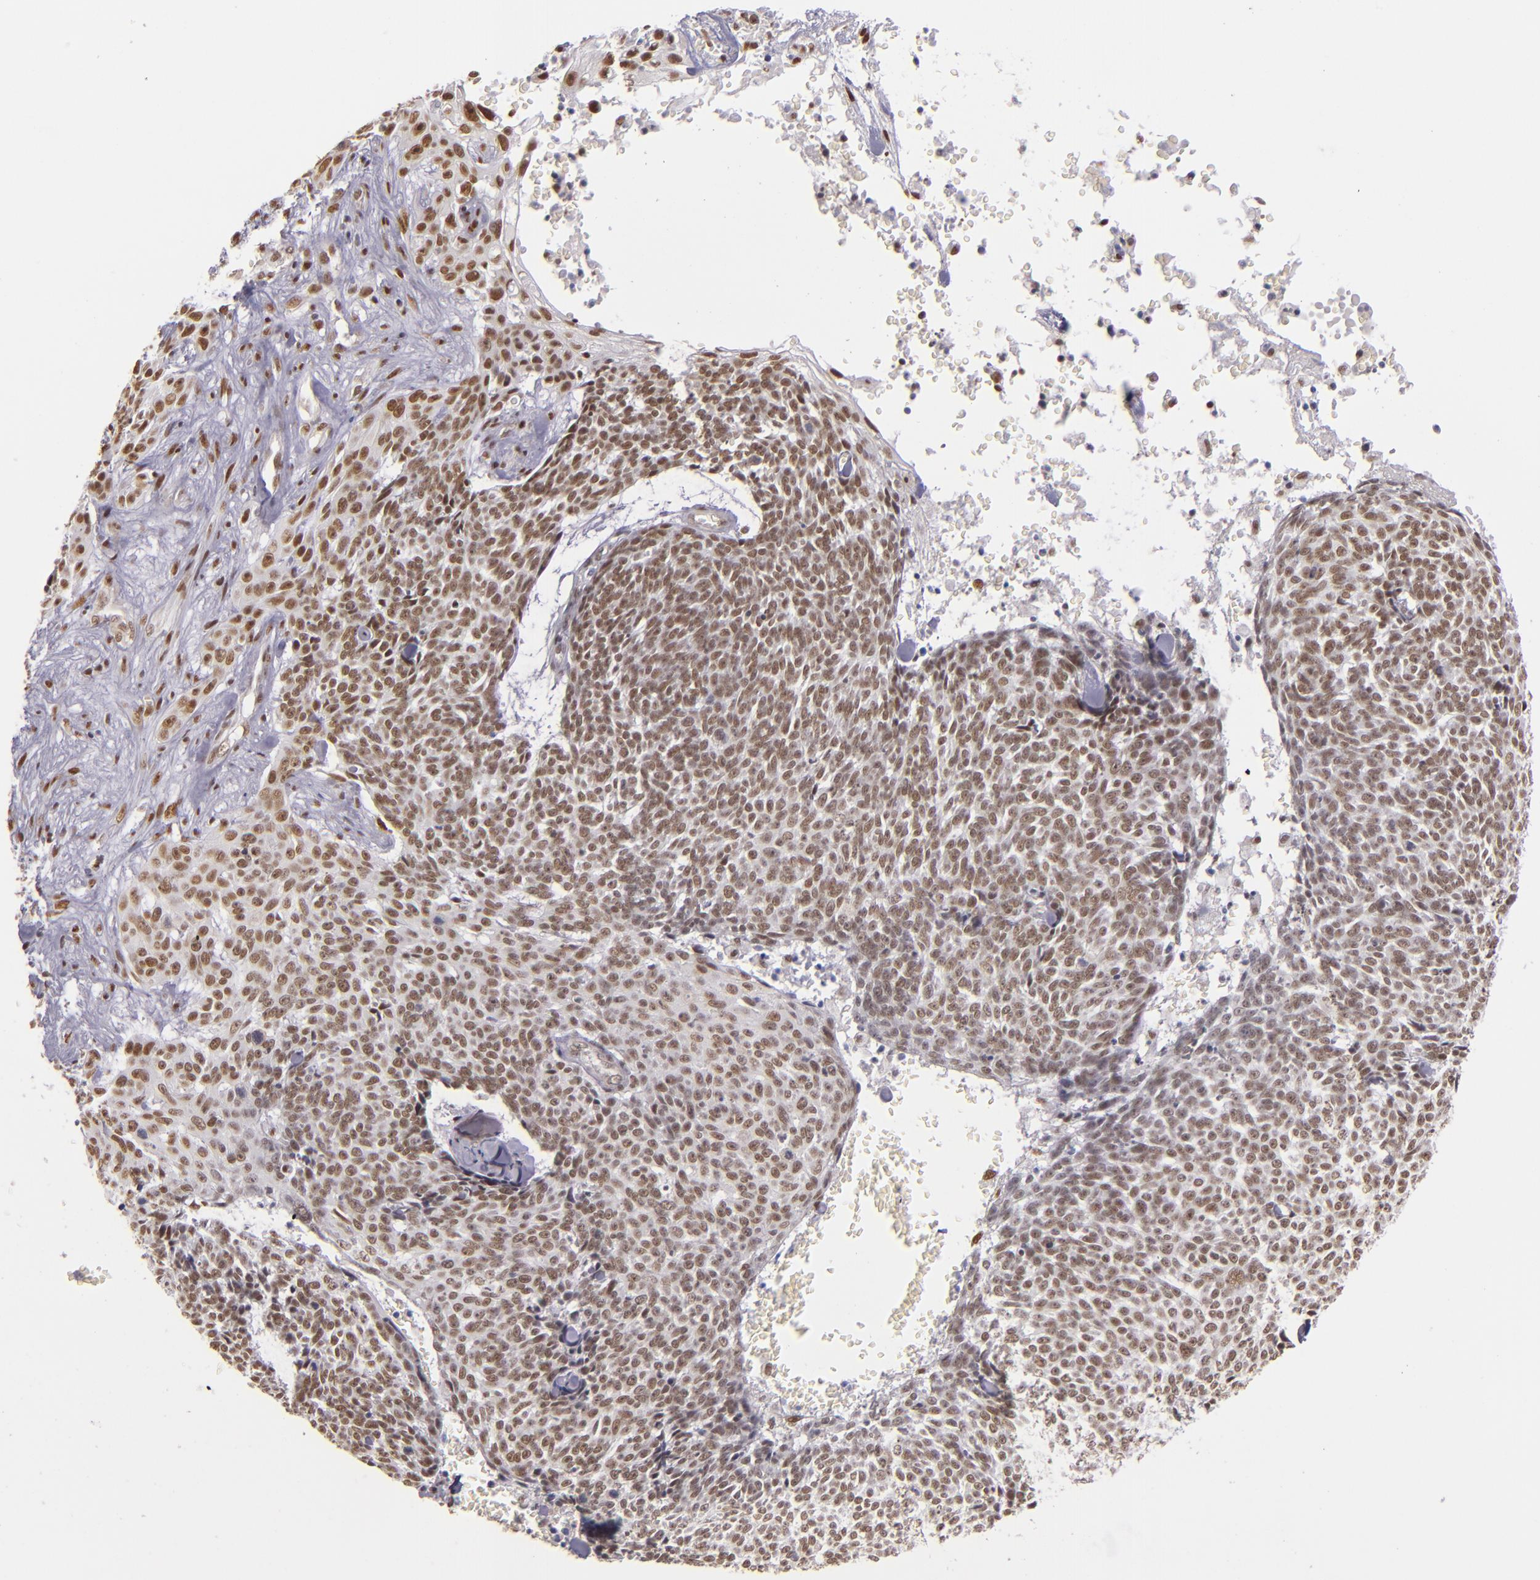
{"staining": {"intensity": "moderate", "quantity": ">75%", "location": "nuclear"}, "tissue": "skin cancer", "cell_type": "Tumor cells", "image_type": "cancer", "snomed": [{"axis": "morphology", "description": "Basal cell carcinoma"}, {"axis": "topography", "description": "Skin"}], "caption": "The micrograph demonstrates a brown stain indicating the presence of a protein in the nuclear of tumor cells in skin cancer.", "gene": "NCOR2", "patient": {"sex": "female", "age": 89}}